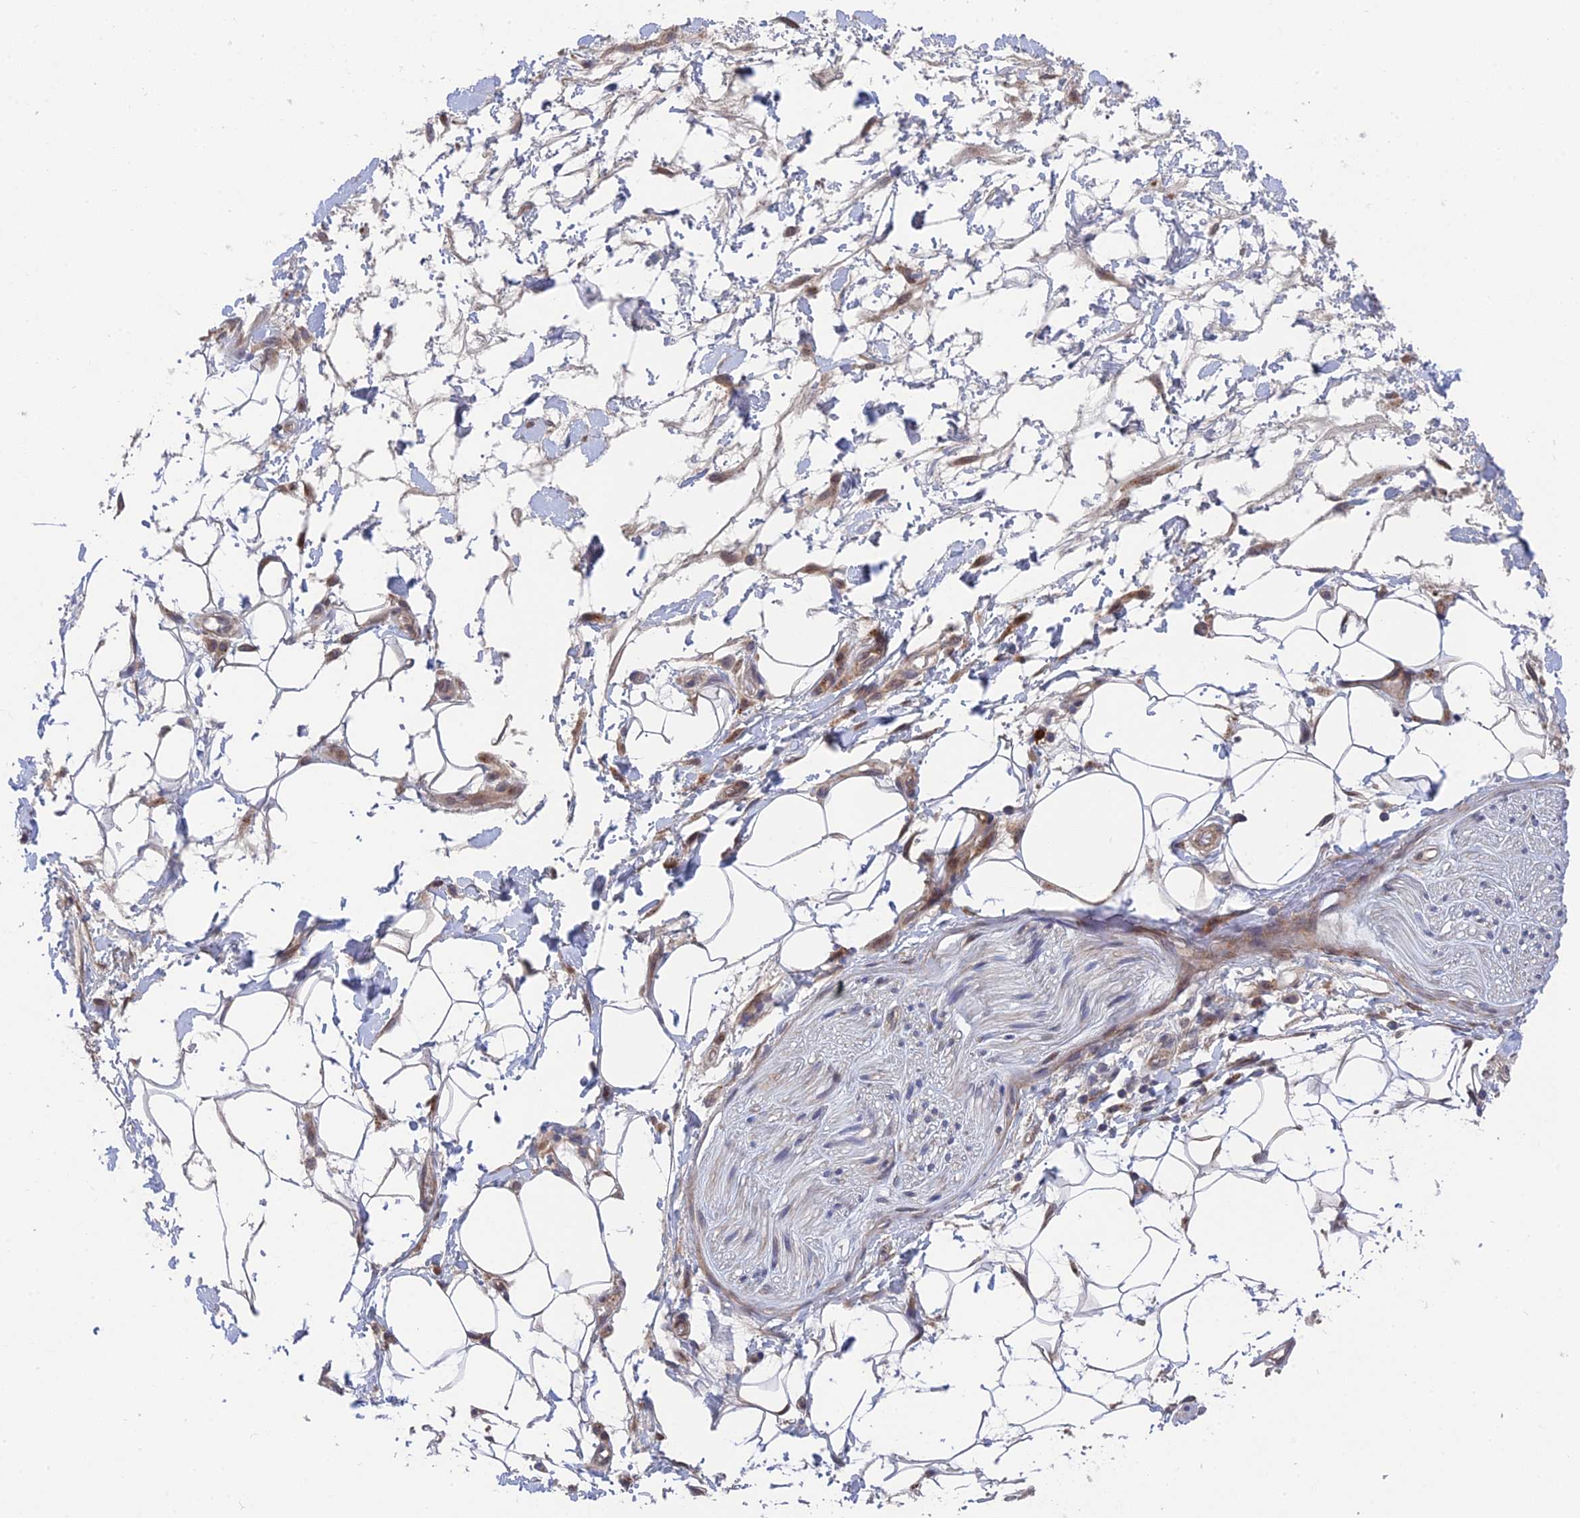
{"staining": {"intensity": "negative", "quantity": "none", "location": "none"}, "tissue": "adipose tissue", "cell_type": "Adipocytes", "image_type": "normal", "snomed": [{"axis": "morphology", "description": "Normal tissue, NOS"}, {"axis": "morphology", "description": "Adenocarcinoma, NOS"}, {"axis": "topography", "description": "Rectum"}, {"axis": "topography", "description": "Vagina"}, {"axis": "topography", "description": "Peripheral nerve tissue"}], "caption": "Adipocytes are negative for protein expression in normal human adipose tissue. (DAB IHC with hematoxylin counter stain).", "gene": "UROS", "patient": {"sex": "female", "age": 71}}